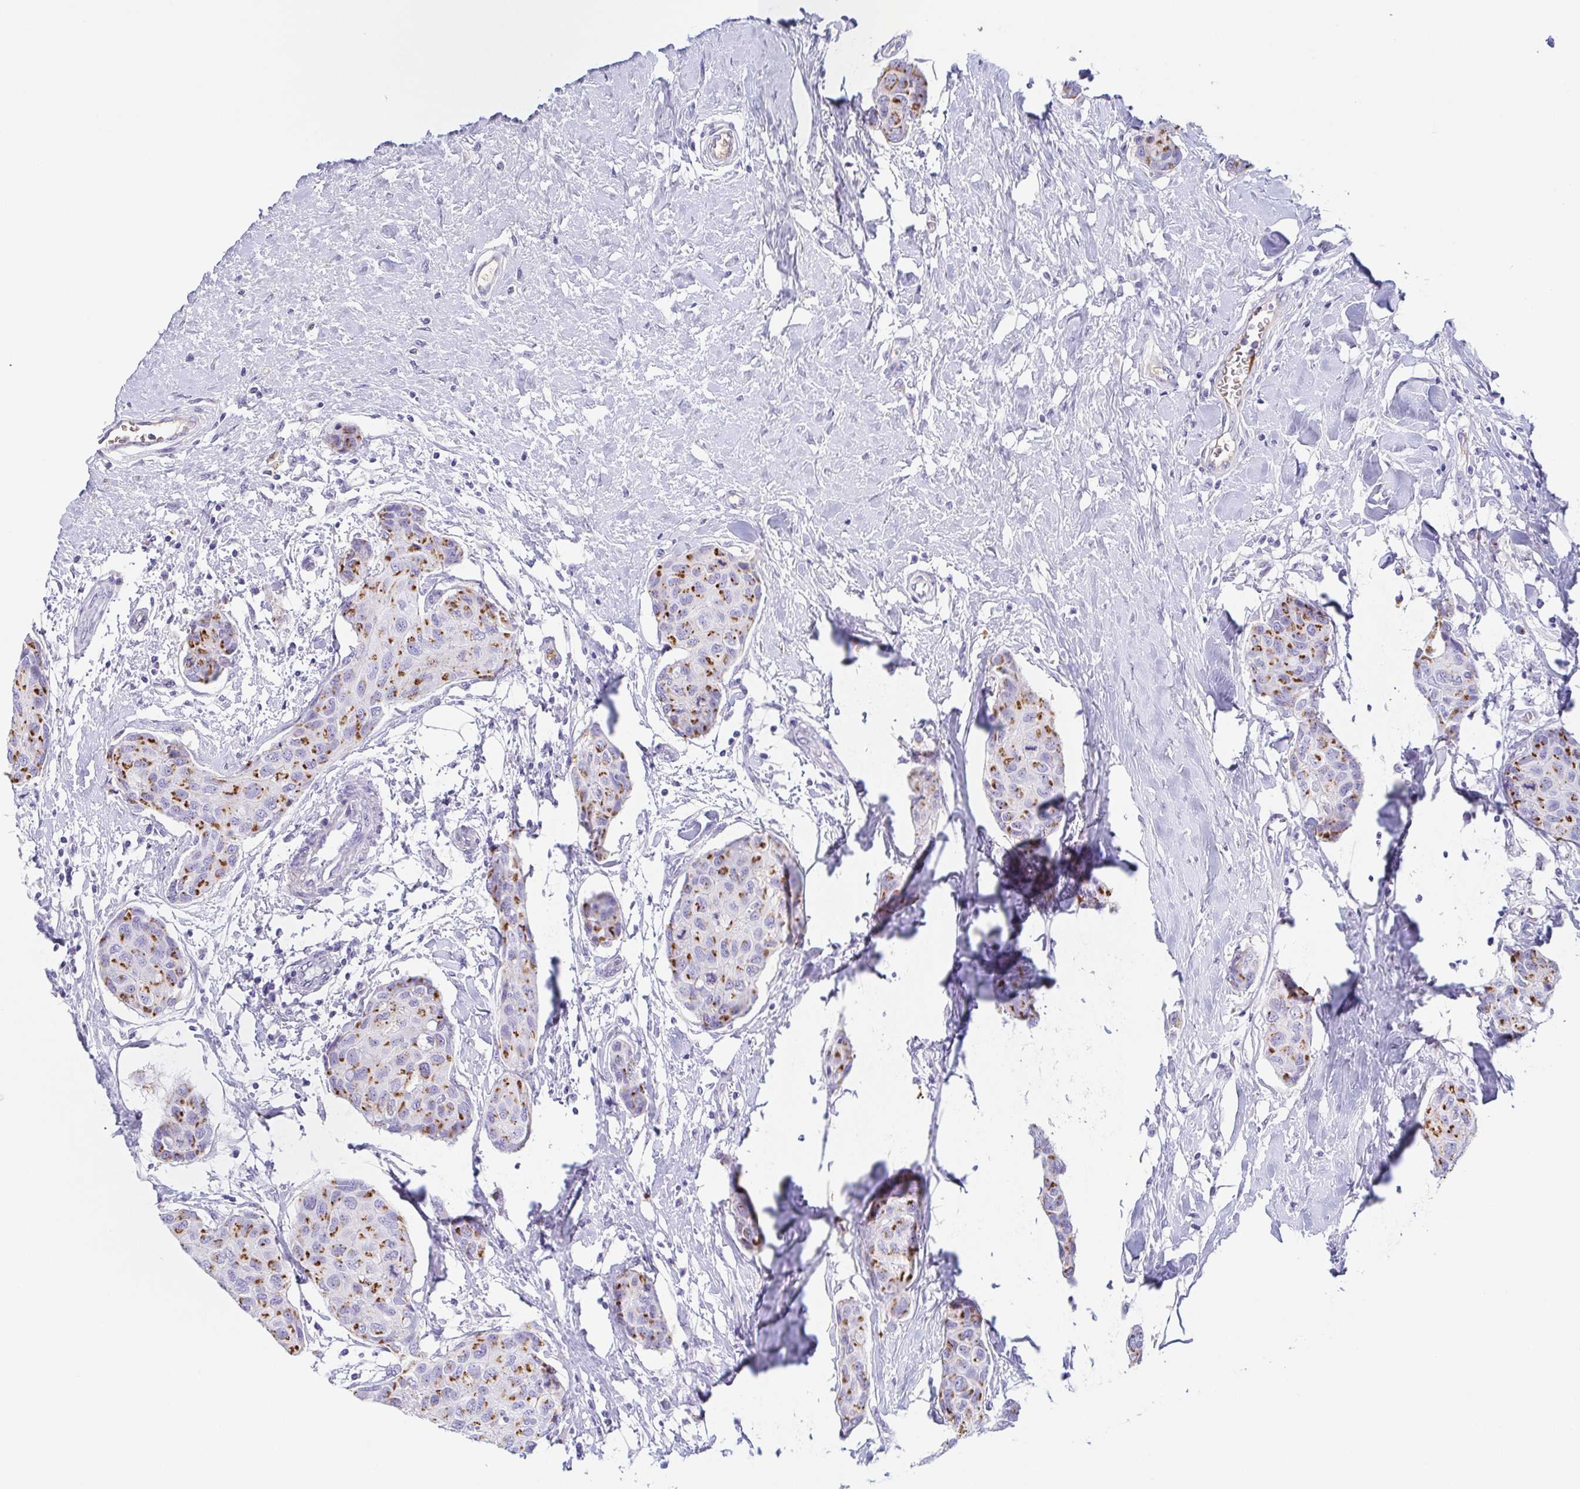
{"staining": {"intensity": "moderate", "quantity": ">75%", "location": "cytoplasmic/membranous"}, "tissue": "breast cancer", "cell_type": "Tumor cells", "image_type": "cancer", "snomed": [{"axis": "morphology", "description": "Duct carcinoma"}, {"axis": "topography", "description": "Breast"}], "caption": "Breast infiltrating ductal carcinoma stained with DAB immunohistochemistry (IHC) reveals medium levels of moderate cytoplasmic/membranous expression in approximately >75% of tumor cells. Using DAB (3,3'-diaminobenzidine) (brown) and hematoxylin (blue) stains, captured at high magnification using brightfield microscopy.", "gene": "LDLRAD1", "patient": {"sex": "female", "age": 80}}